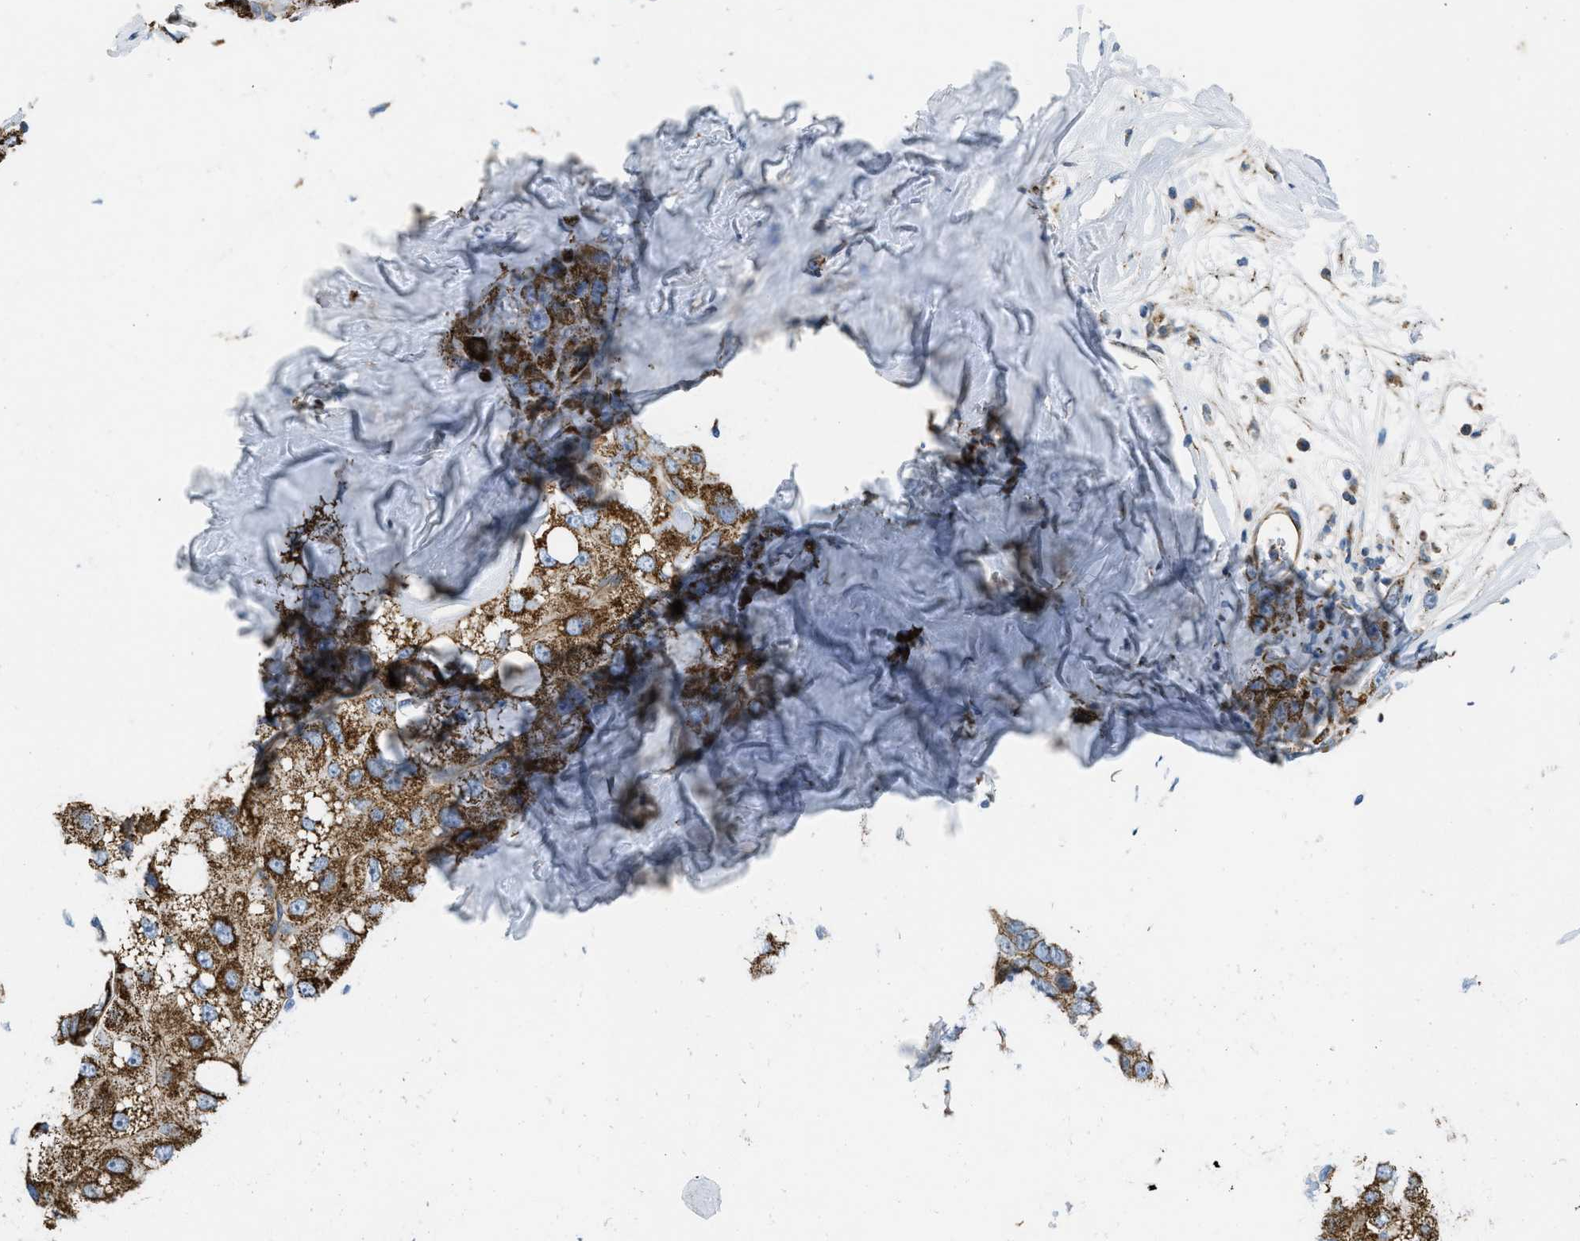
{"staining": {"intensity": "strong", "quantity": ">75%", "location": "cytoplasmic/membranous"}, "tissue": "liver cancer", "cell_type": "Tumor cells", "image_type": "cancer", "snomed": [{"axis": "morphology", "description": "Carcinoma, Hepatocellular, NOS"}, {"axis": "topography", "description": "Liver"}], "caption": "Liver cancer (hepatocellular carcinoma) was stained to show a protein in brown. There is high levels of strong cytoplasmic/membranous positivity in about >75% of tumor cells.", "gene": "BTN3A1", "patient": {"sex": "male", "age": 80}}